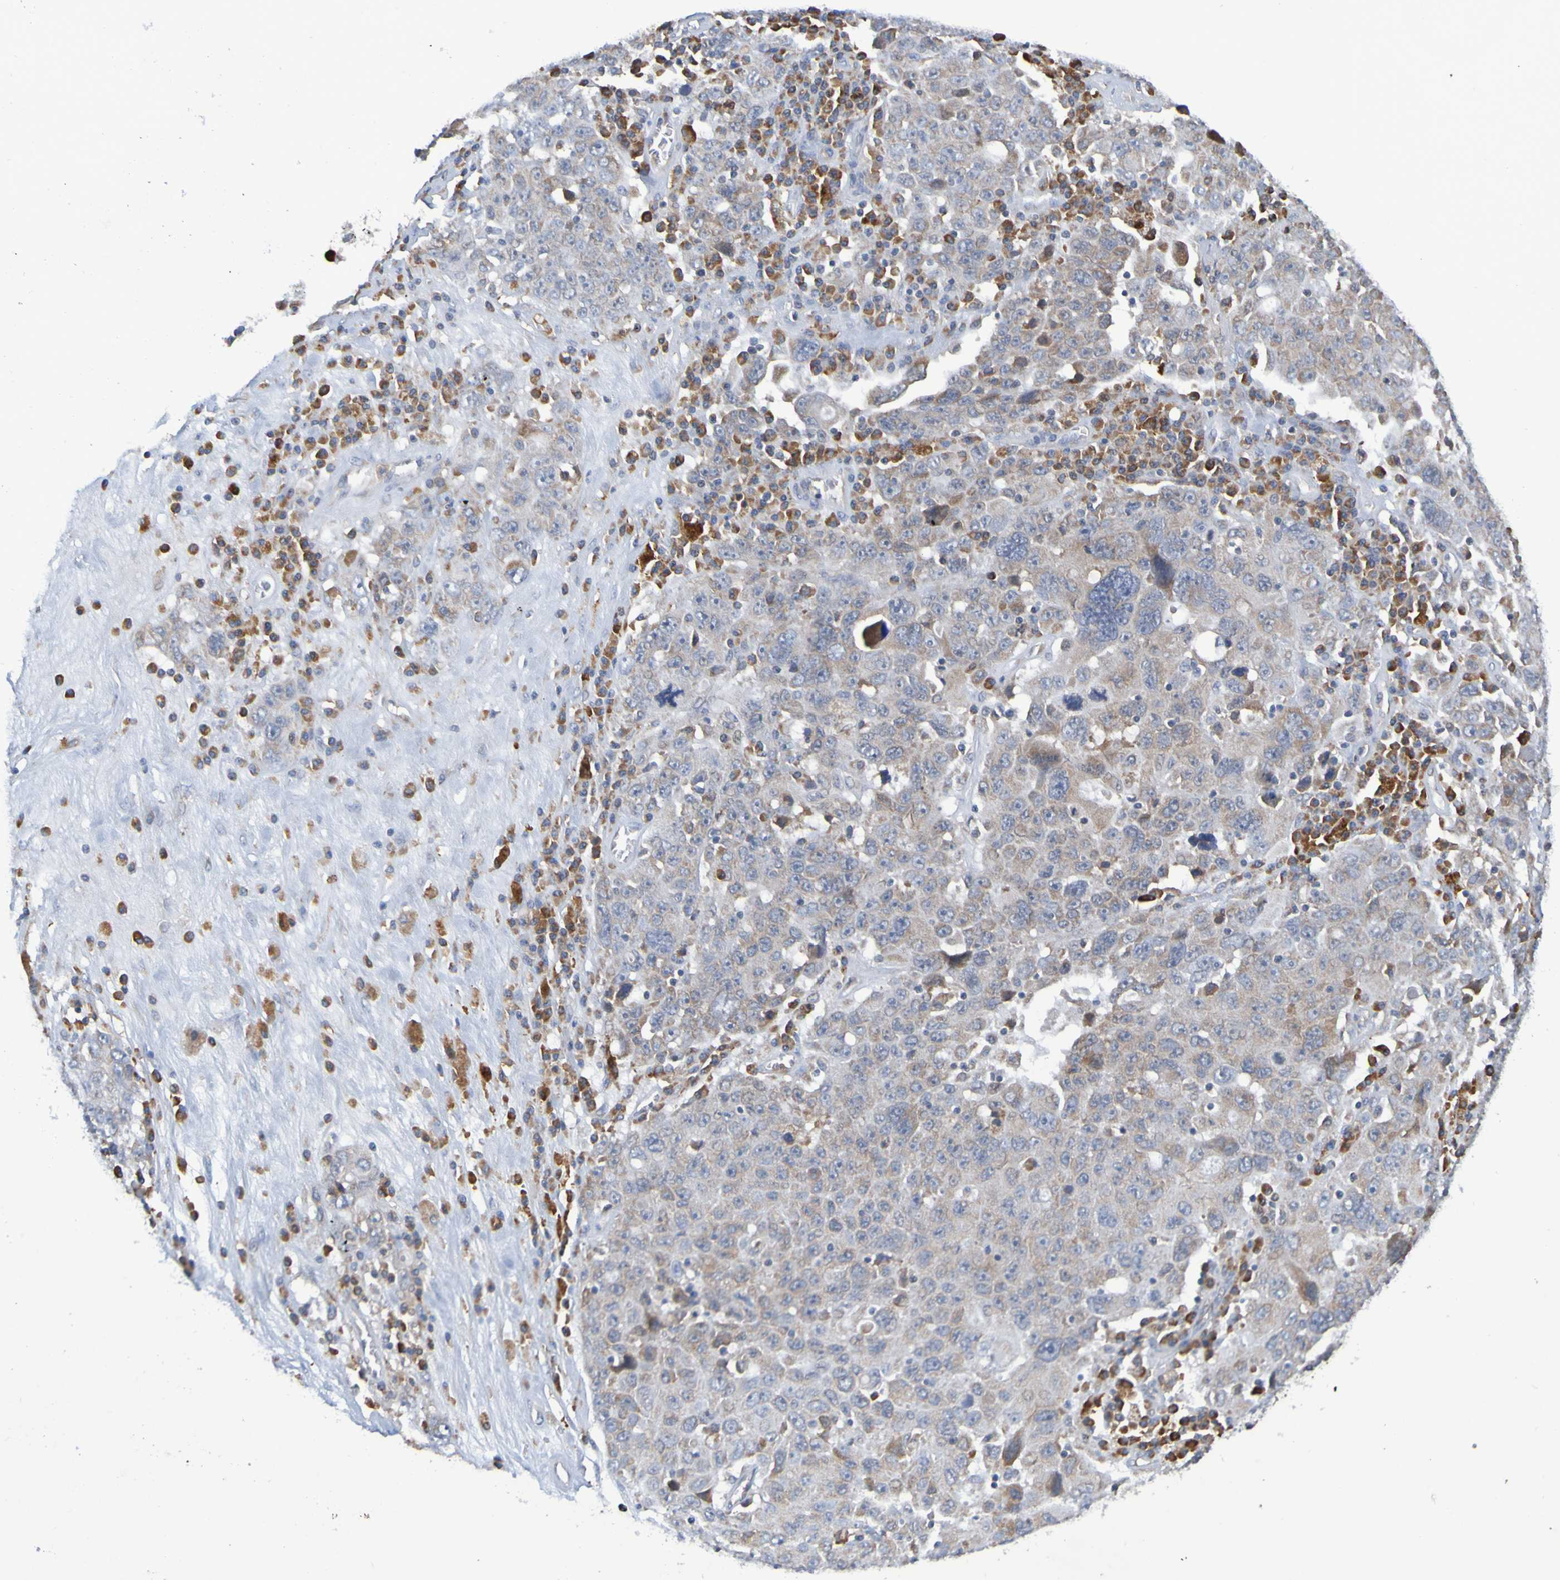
{"staining": {"intensity": "weak", "quantity": ">75%", "location": "cytoplasmic/membranous"}, "tissue": "ovarian cancer", "cell_type": "Tumor cells", "image_type": "cancer", "snomed": [{"axis": "morphology", "description": "Carcinoma, endometroid"}, {"axis": "topography", "description": "Ovary"}], "caption": "A micrograph showing weak cytoplasmic/membranous staining in approximately >75% of tumor cells in endometroid carcinoma (ovarian), as visualized by brown immunohistochemical staining.", "gene": "CLDN18", "patient": {"sex": "female", "age": 62}}